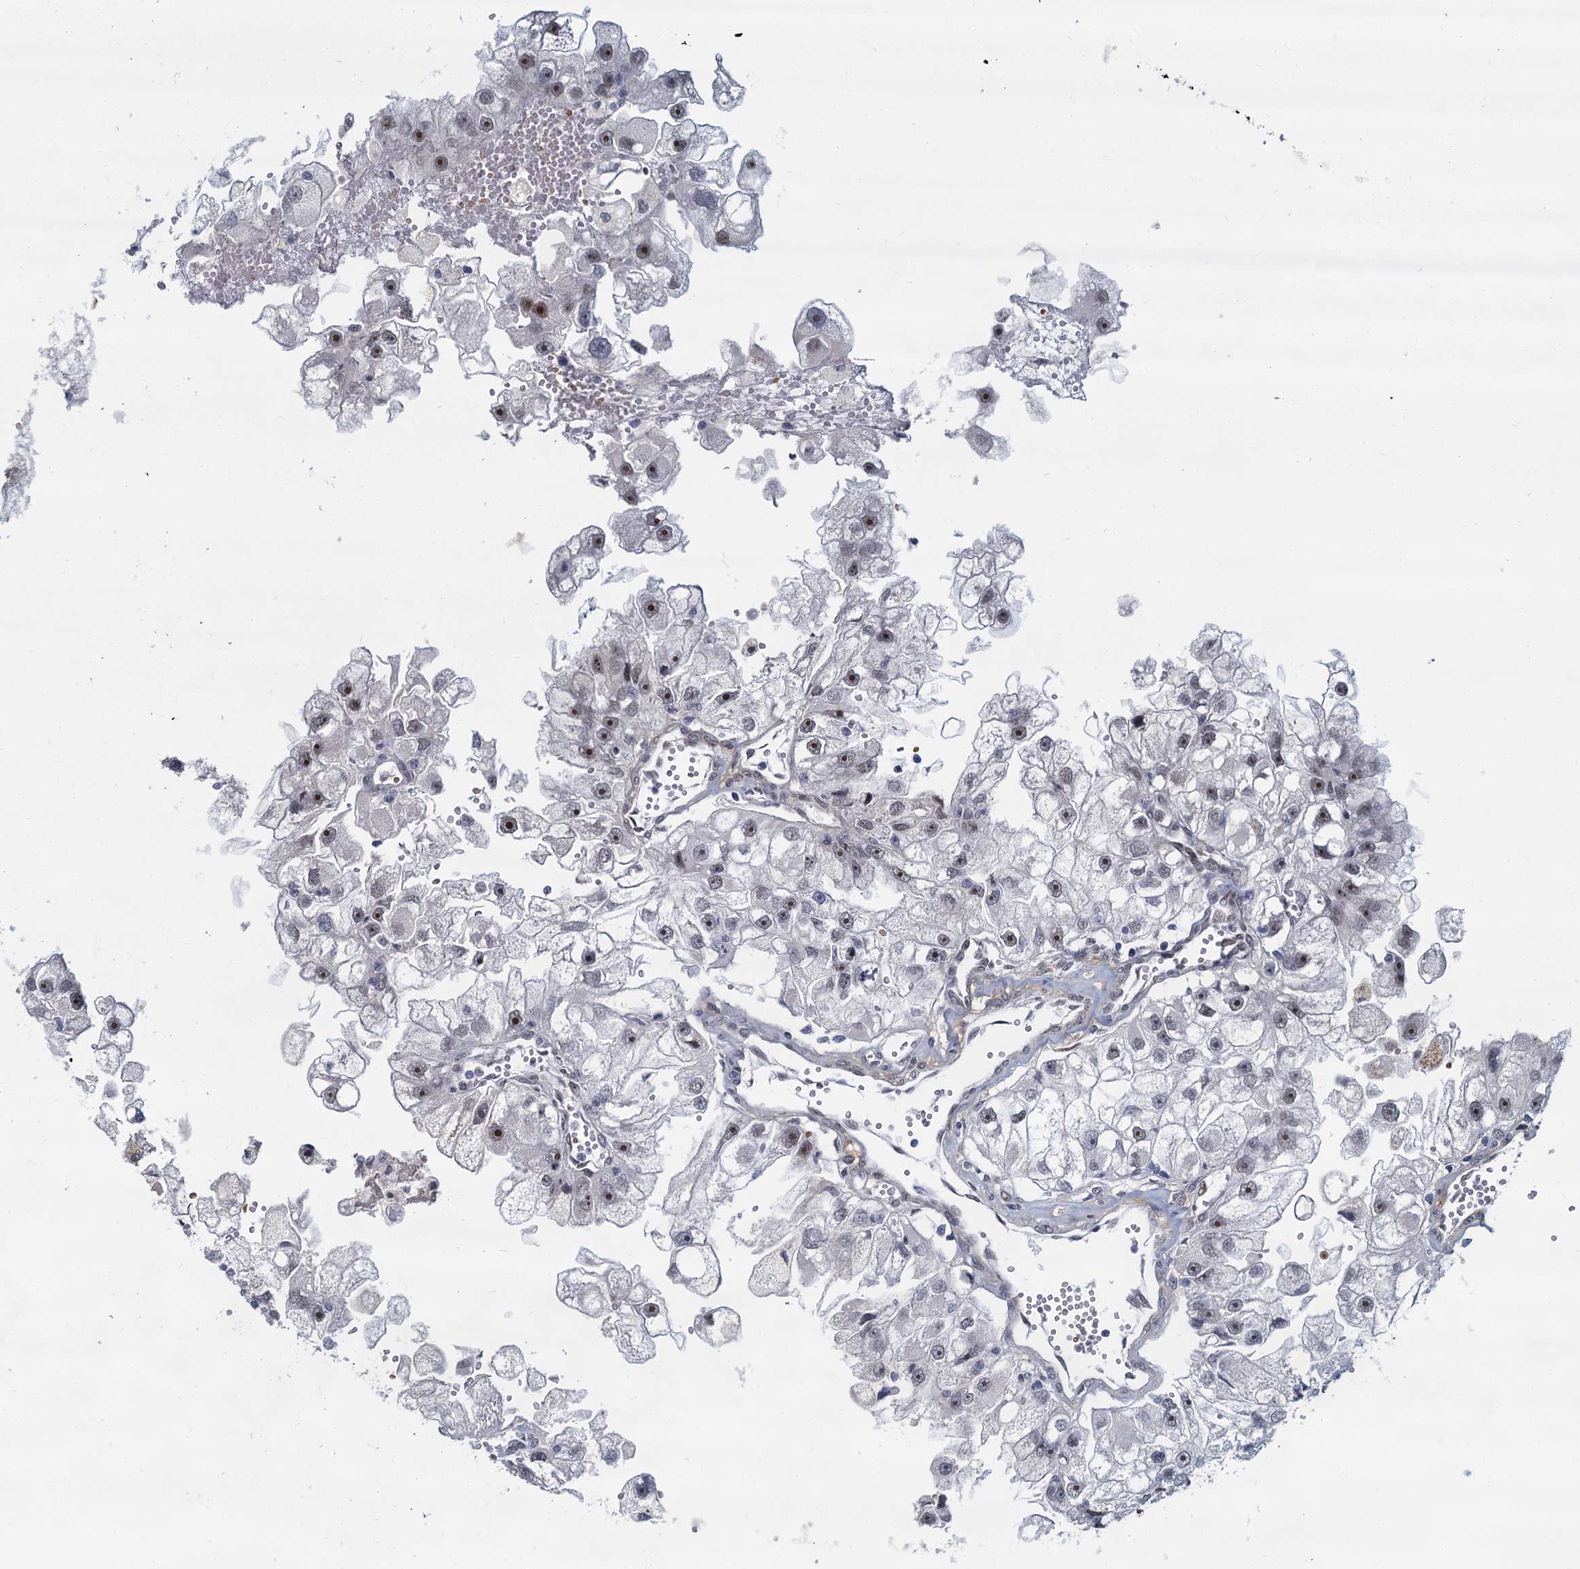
{"staining": {"intensity": "moderate", "quantity": "<25%", "location": "nuclear"}, "tissue": "renal cancer", "cell_type": "Tumor cells", "image_type": "cancer", "snomed": [{"axis": "morphology", "description": "Adenocarcinoma, NOS"}, {"axis": "topography", "description": "Kidney"}], "caption": "Human adenocarcinoma (renal) stained with a protein marker exhibits moderate staining in tumor cells.", "gene": "RPRD1A", "patient": {"sex": "male", "age": 63}}